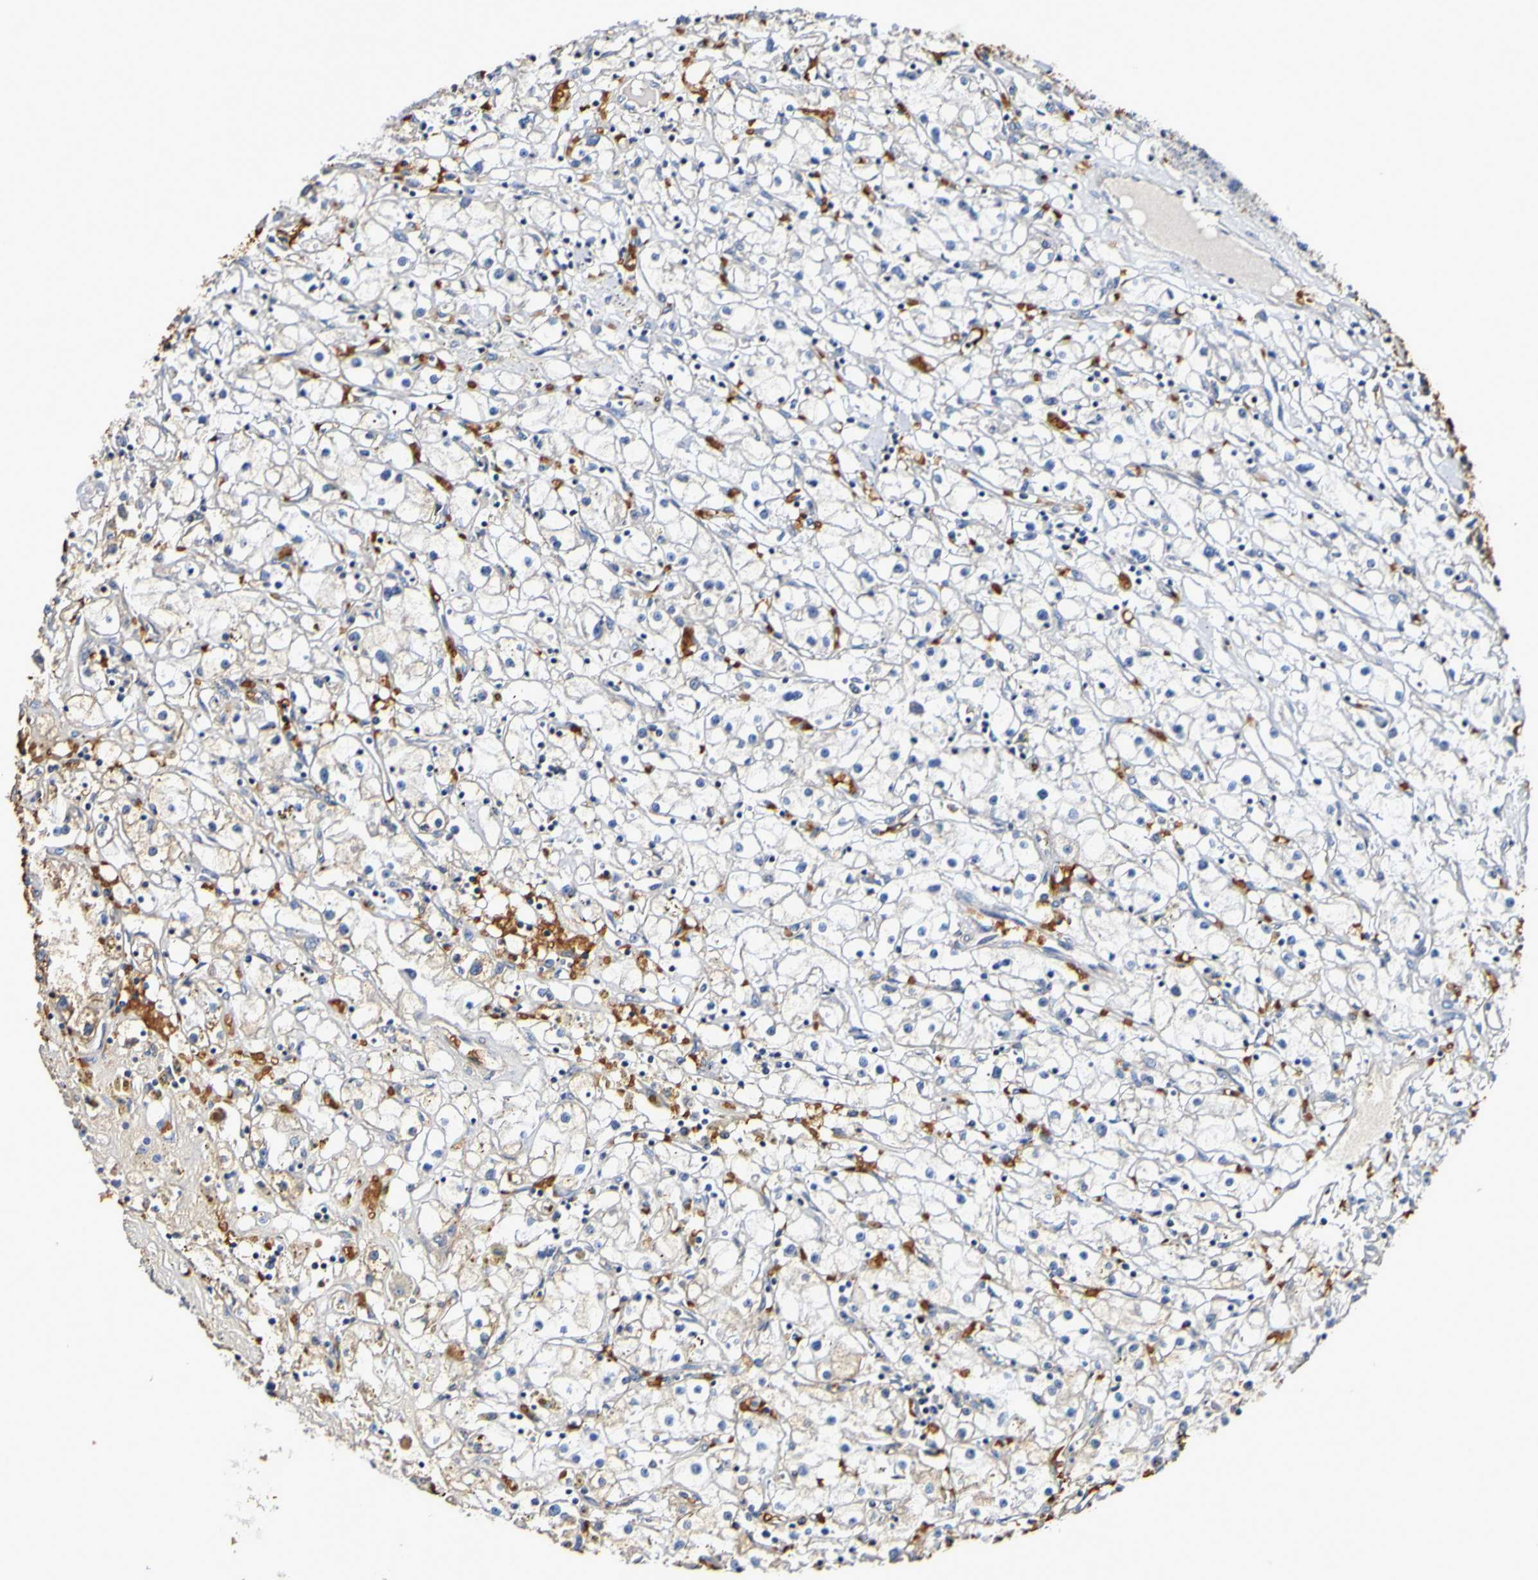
{"staining": {"intensity": "weak", "quantity": "<25%", "location": "cytoplasmic/membranous"}, "tissue": "renal cancer", "cell_type": "Tumor cells", "image_type": "cancer", "snomed": [{"axis": "morphology", "description": "Adenocarcinoma, NOS"}, {"axis": "topography", "description": "Kidney"}], "caption": "This is an immunohistochemistry (IHC) image of renal adenocarcinoma. There is no positivity in tumor cells.", "gene": "WNT4", "patient": {"sex": "male", "age": 56}}